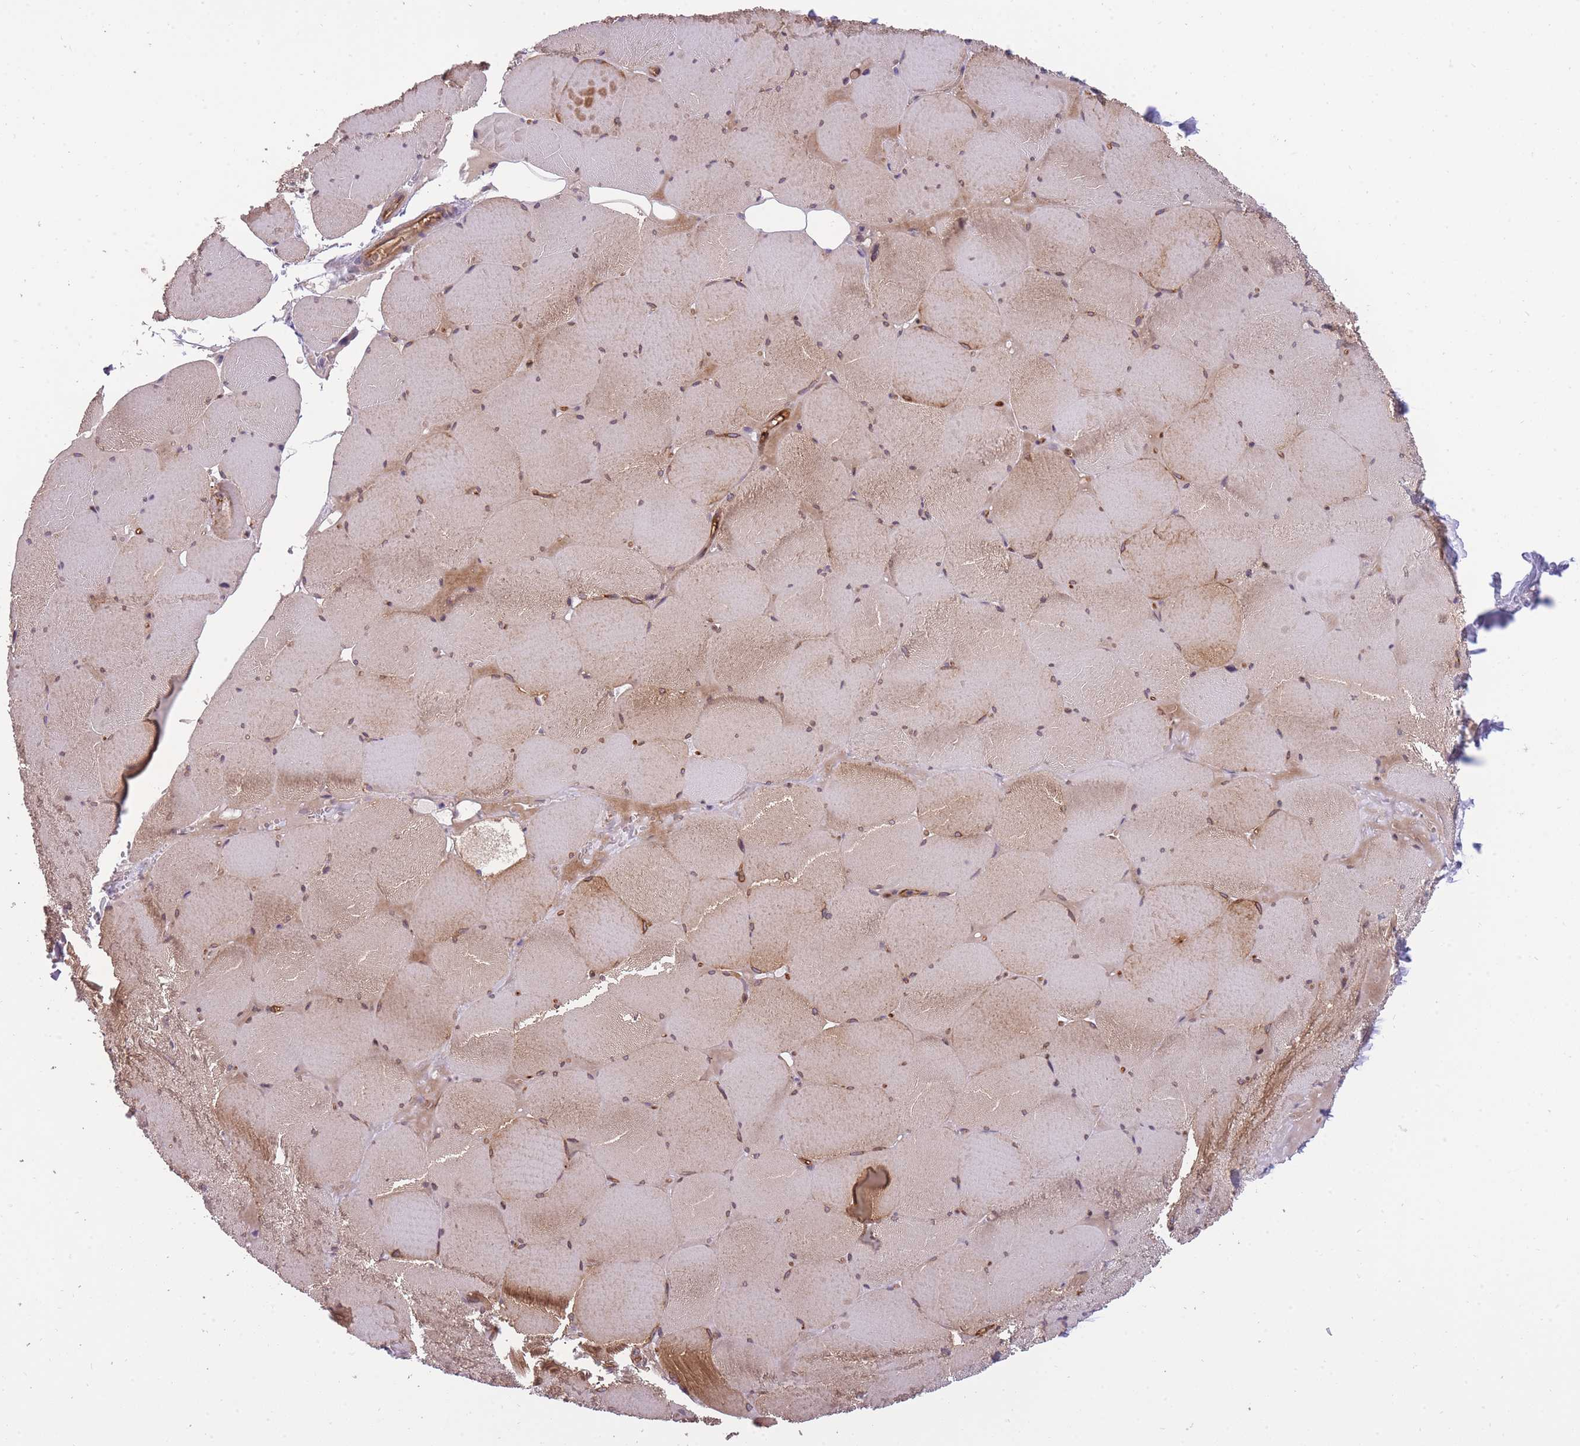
{"staining": {"intensity": "moderate", "quantity": "25%-75%", "location": "cytoplasmic/membranous"}, "tissue": "skeletal muscle", "cell_type": "Myocytes", "image_type": "normal", "snomed": [{"axis": "morphology", "description": "Normal tissue, NOS"}, {"axis": "topography", "description": "Skeletal muscle"}, {"axis": "topography", "description": "Head-Neck"}], "caption": "Brown immunohistochemical staining in unremarkable skeletal muscle displays moderate cytoplasmic/membranous positivity in approximately 25%-75% of myocytes. Nuclei are stained in blue.", "gene": "CRYGN", "patient": {"sex": "male", "age": 66}}